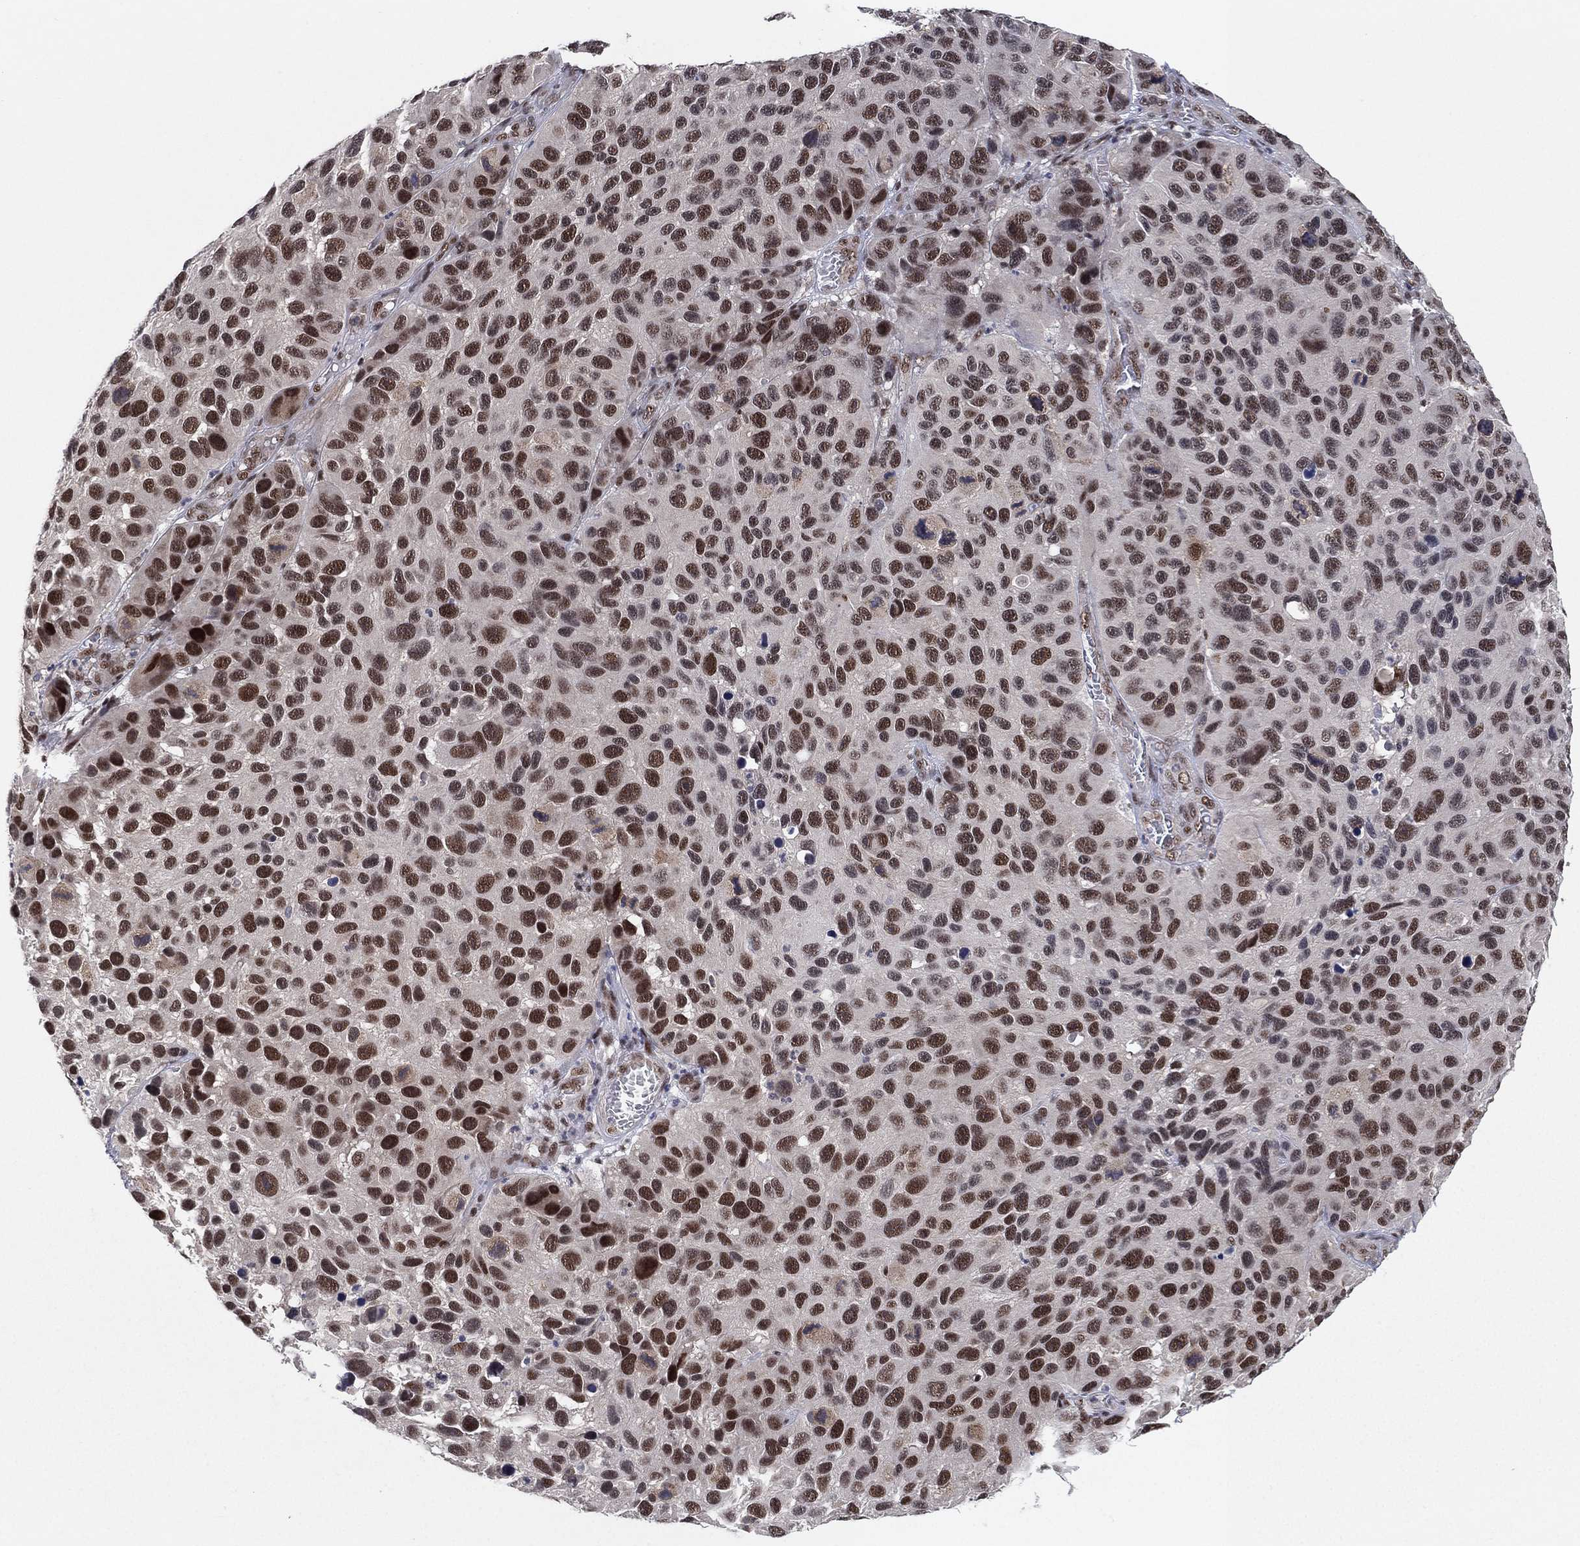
{"staining": {"intensity": "strong", "quantity": "<25%", "location": "nuclear"}, "tissue": "melanoma", "cell_type": "Tumor cells", "image_type": "cancer", "snomed": [{"axis": "morphology", "description": "Malignant melanoma, NOS"}, {"axis": "topography", "description": "Skin"}], "caption": "This is a micrograph of immunohistochemistry (IHC) staining of malignant melanoma, which shows strong expression in the nuclear of tumor cells.", "gene": "DGCR8", "patient": {"sex": "male", "age": 53}}